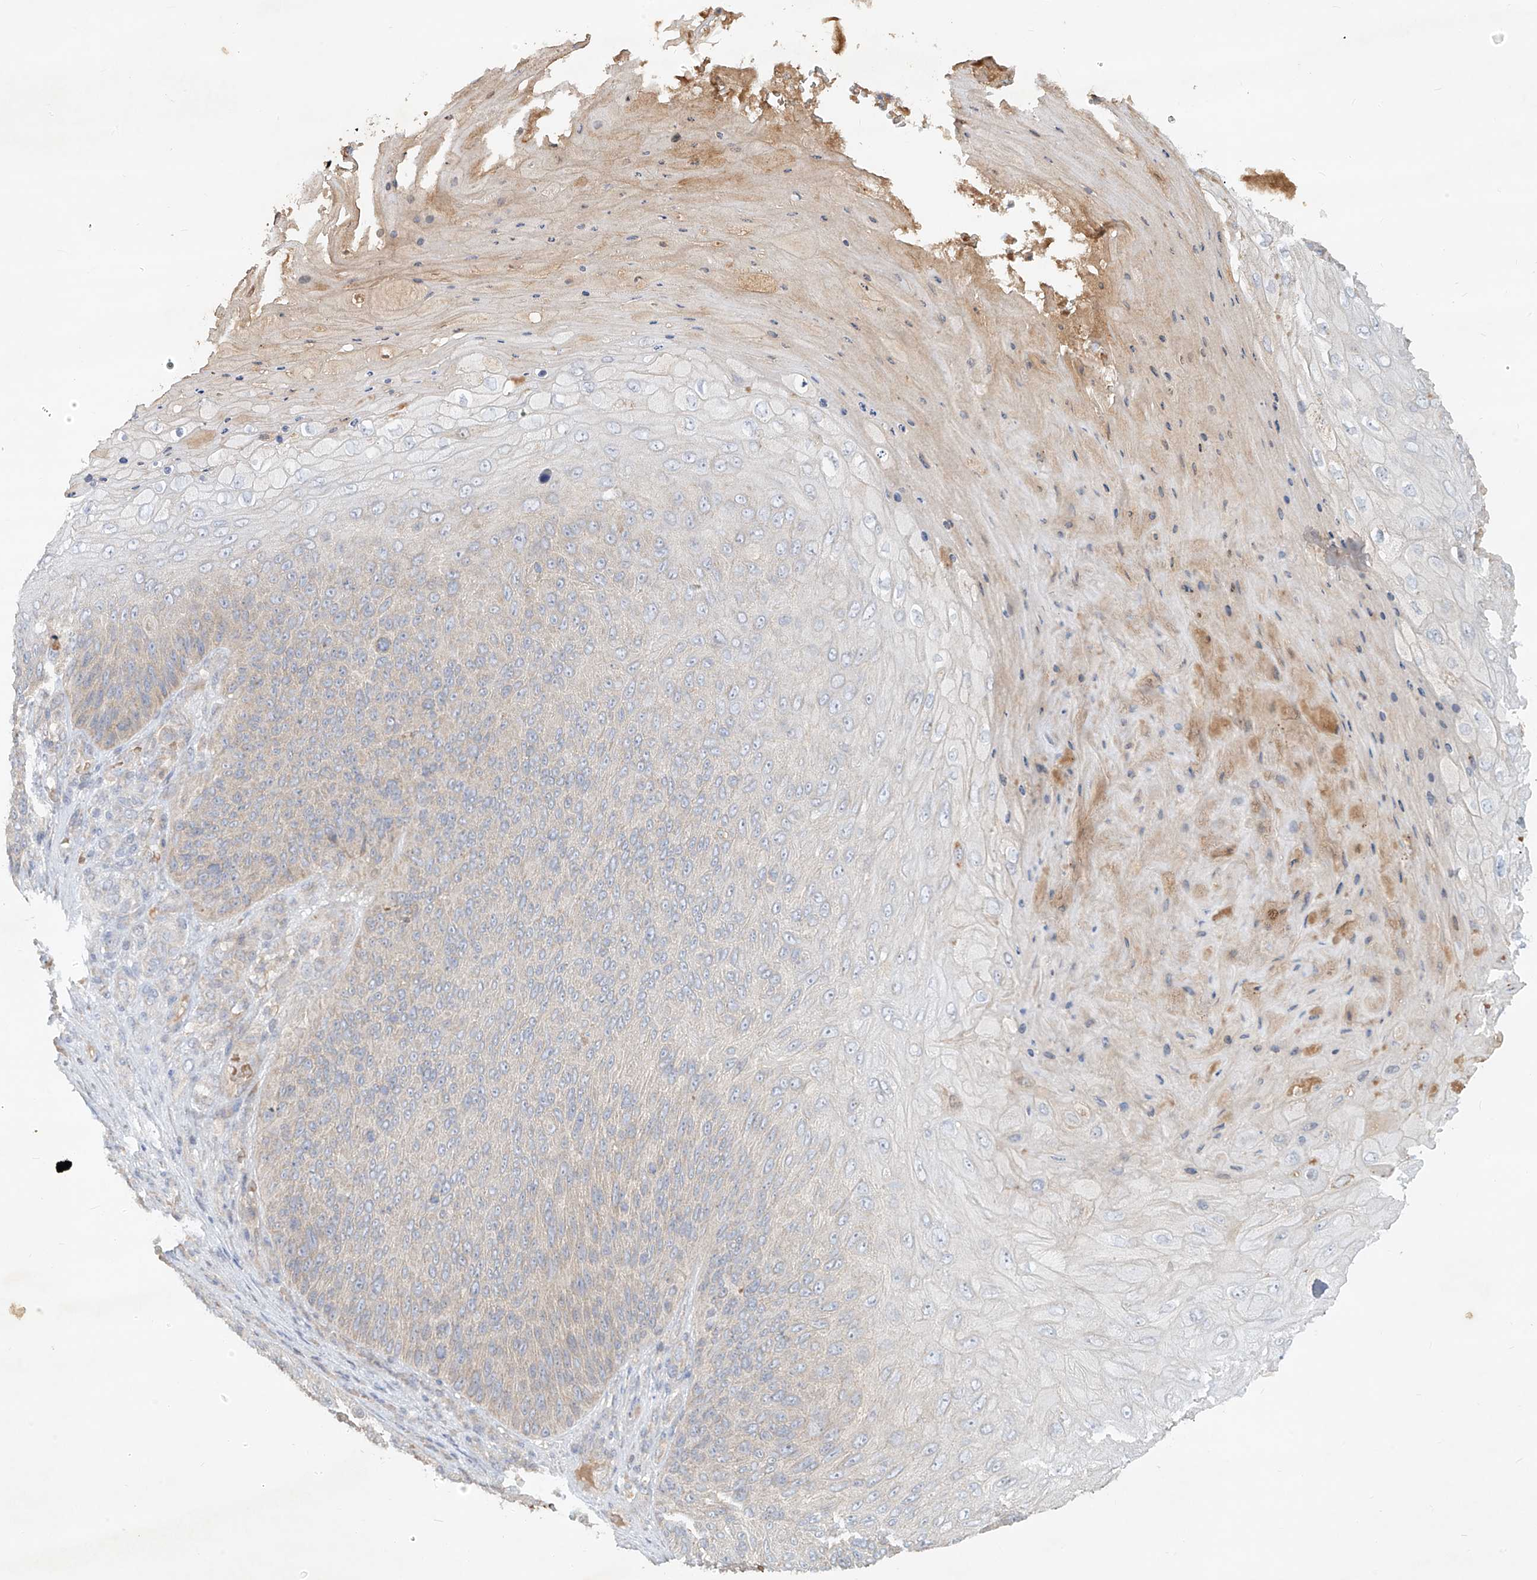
{"staining": {"intensity": "negative", "quantity": "none", "location": "none"}, "tissue": "skin cancer", "cell_type": "Tumor cells", "image_type": "cancer", "snomed": [{"axis": "morphology", "description": "Squamous cell carcinoma, NOS"}, {"axis": "topography", "description": "Skin"}], "caption": "An immunohistochemistry (IHC) micrograph of skin squamous cell carcinoma is shown. There is no staining in tumor cells of skin squamous cell carcinoma. (Immunohistochemistry (ihc), brightfield microscopy, high magnification).", "gene": "KPNA7", "patient": {"sex": "female", "age": 88}}